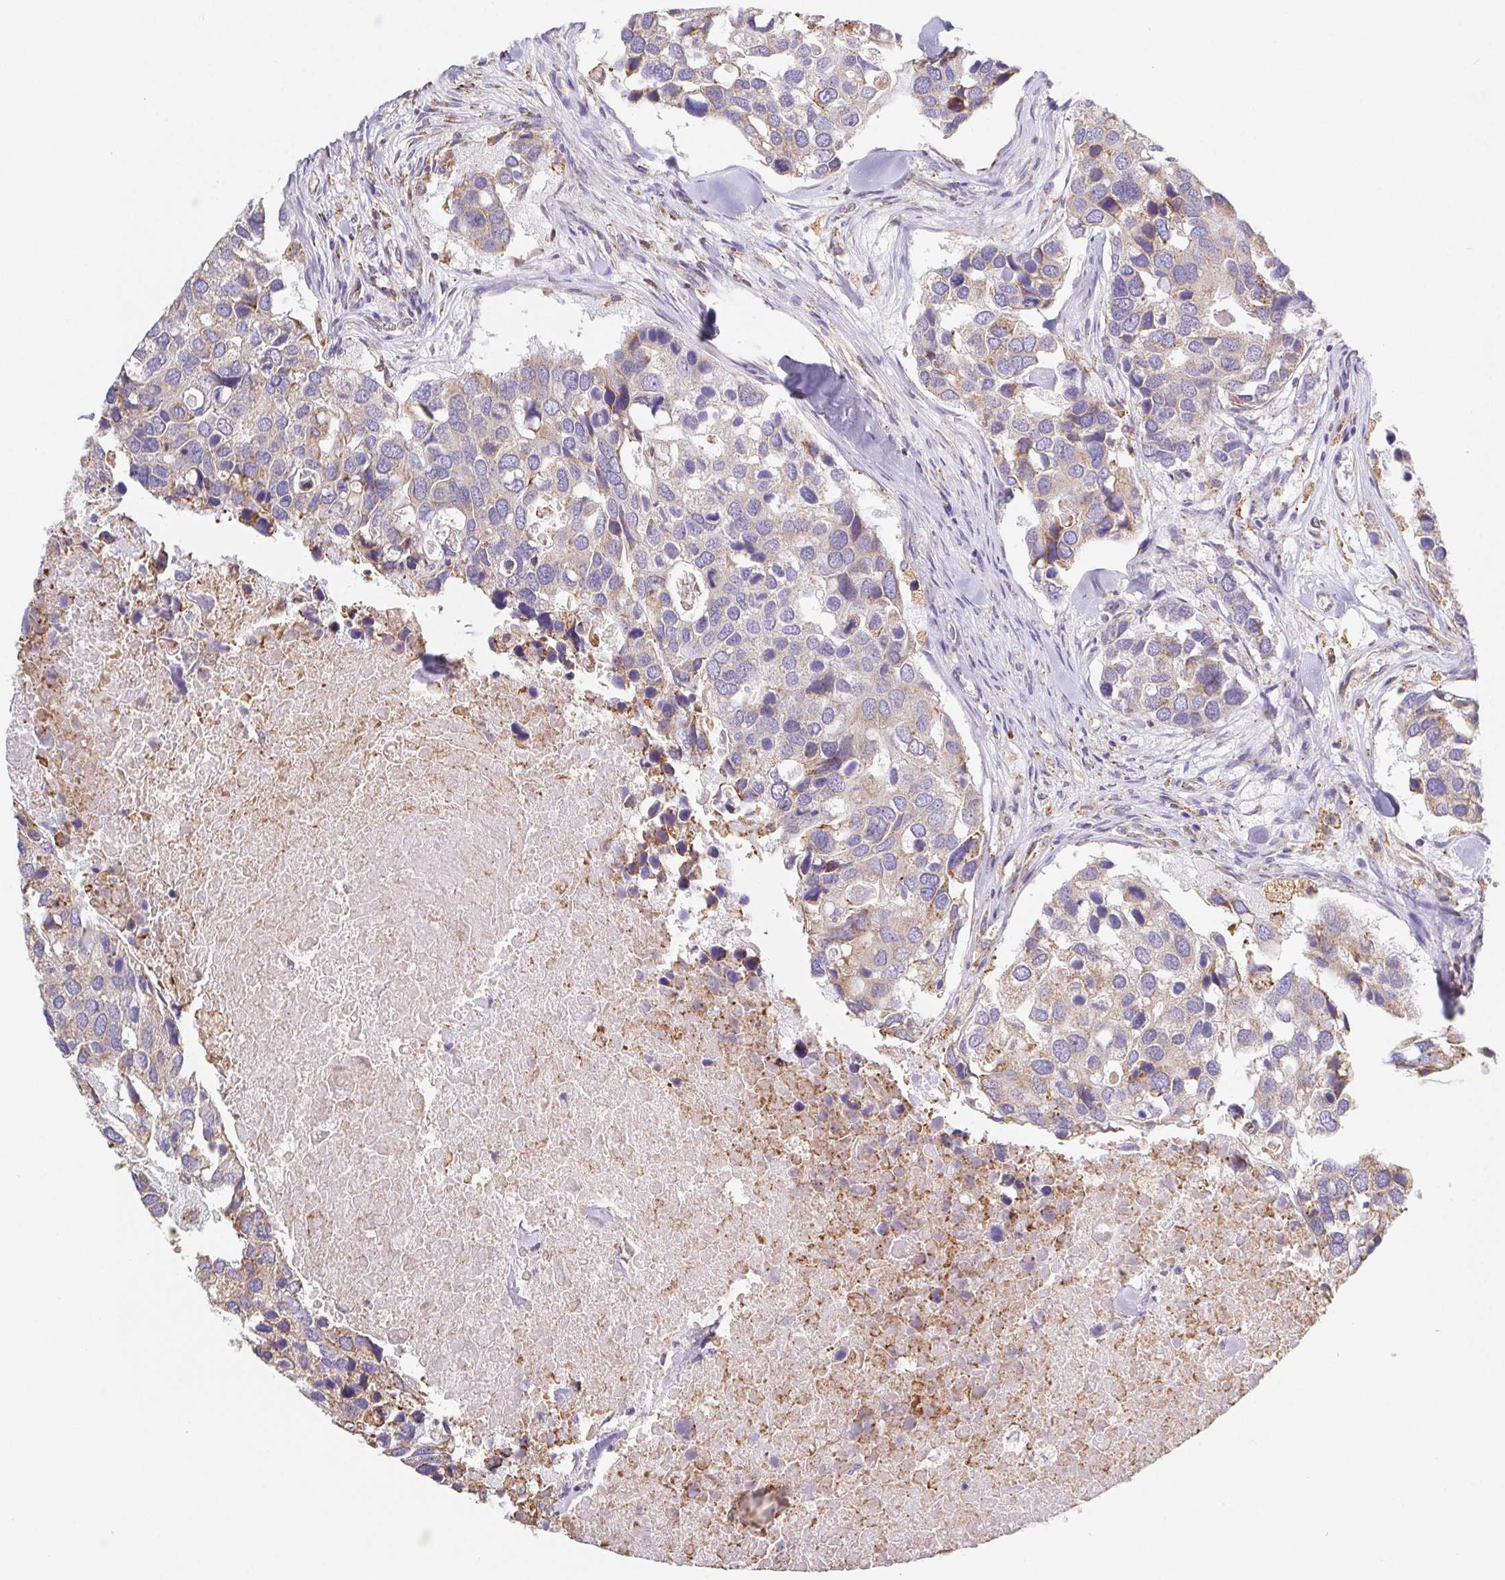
{"staining": {"intensity": "weak", "quantity": "25%-75%", "location": "cytoplasmic/membranous"}, "tissue": "breast cancer", "cell_type": "Tumor cells", "image_type": "cancer", "snomed": [{"axis": "morphology", "description": "Duct carcinoma"}, {"axis": "topography", "description": "Breast"}], "caption": "High-magnification brightfield microscopy of infiltrating ductal carcinoma (breast) stained with DAB (3,3'-diaminobenzidine) (brown) and counterstained with hematoxylin (blue). tumor cells exhibit weak cytoplasmic/membranous staining is present in about25%-75% of cells.", "gene": "ADAM8", "patient": {"sex": "female", "age": 83}}